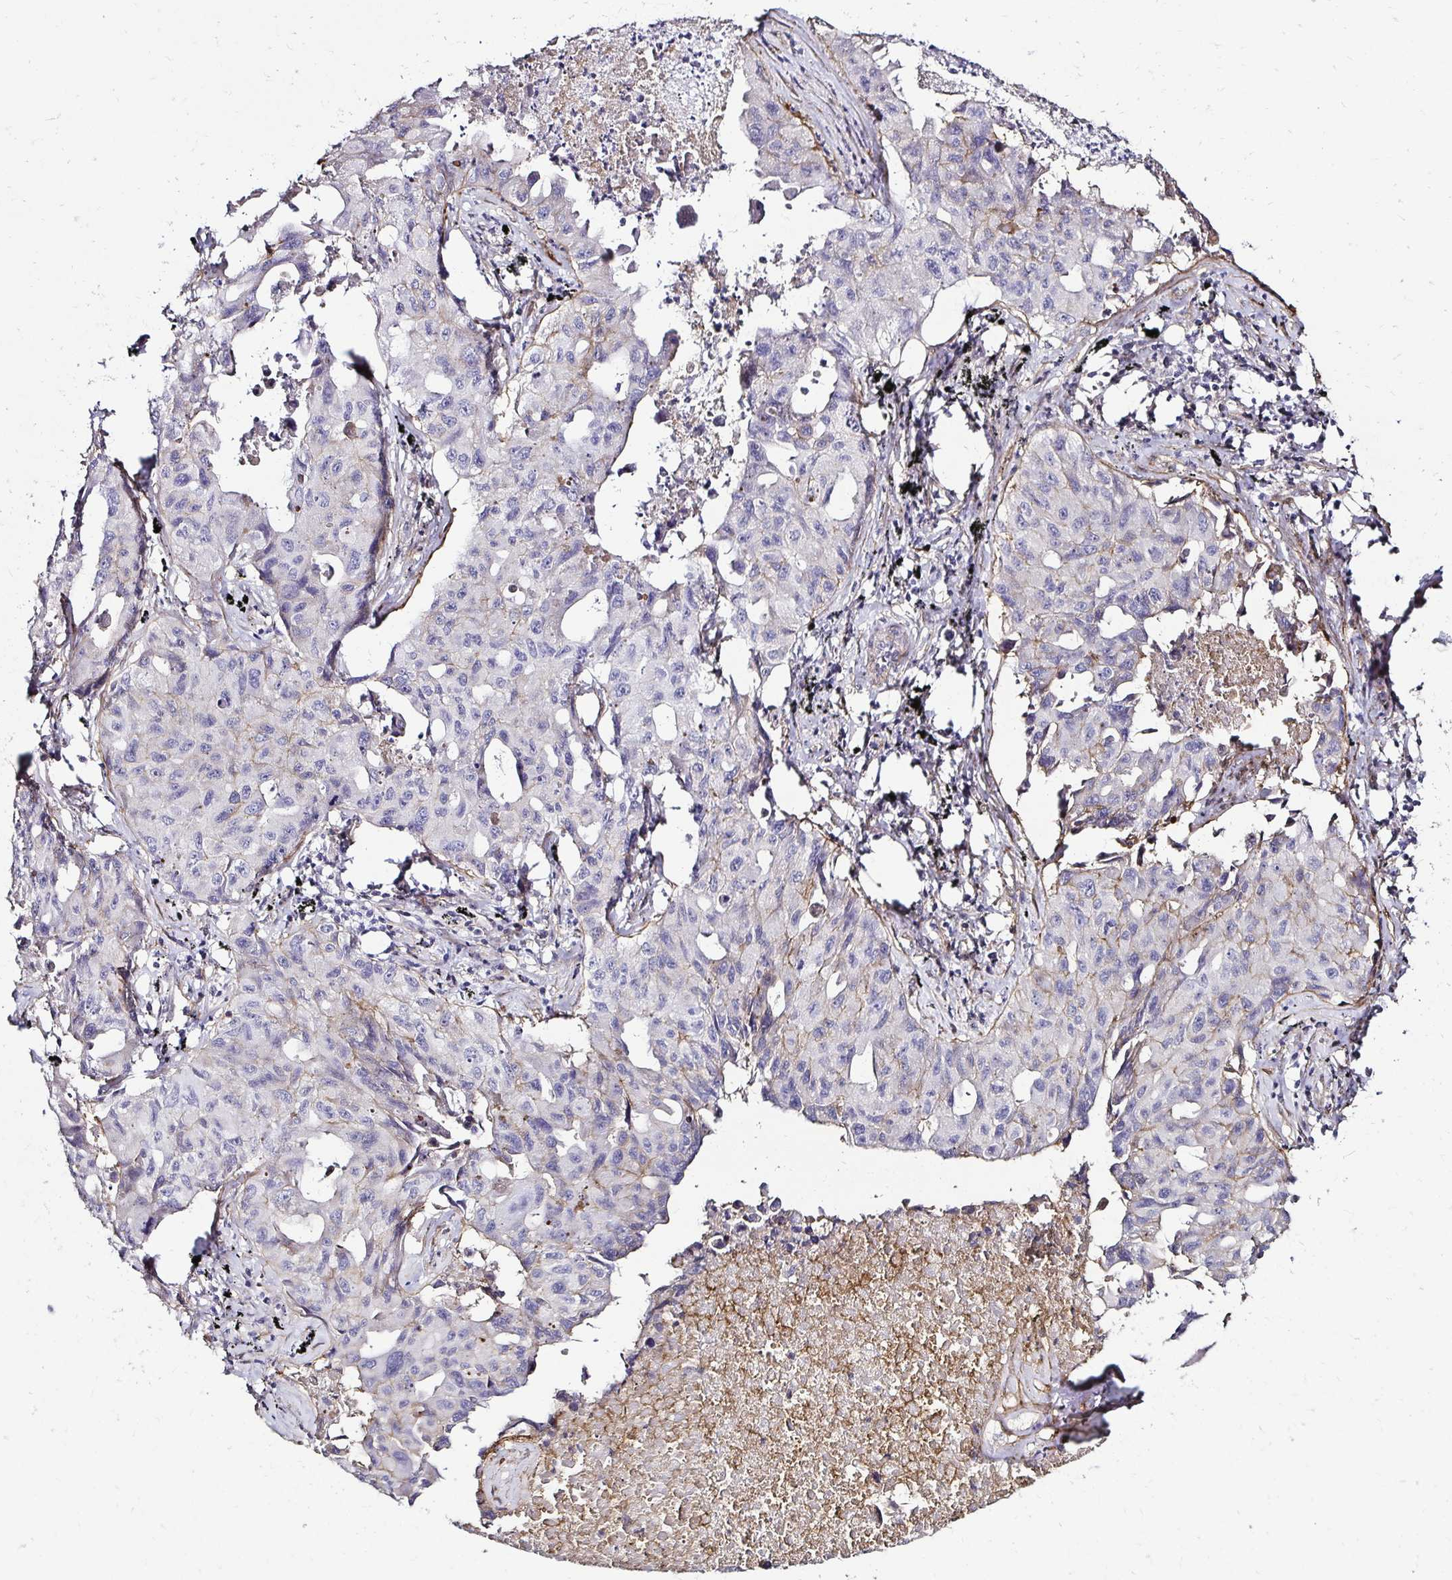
{"staining": {"intensity": "negative", "quantity": "none", "location": "none"}, "tissue": "lung cancer", "cell_type": "Tumor cells", "image_type": "cancer", "snomed": [{"axis": "morphology", "description": "Adenocarcinoma, NOS"}, {"axis": "topography", "description": "Lymph node"}, {"axis": "topography", "description": "Lung"}], "caption": "IHC of lung cancer (adenocarcinoma) shows no expression in tumor cells.", "gene": "ITGB1", "patient": {"sex": "male", "age": 64}}